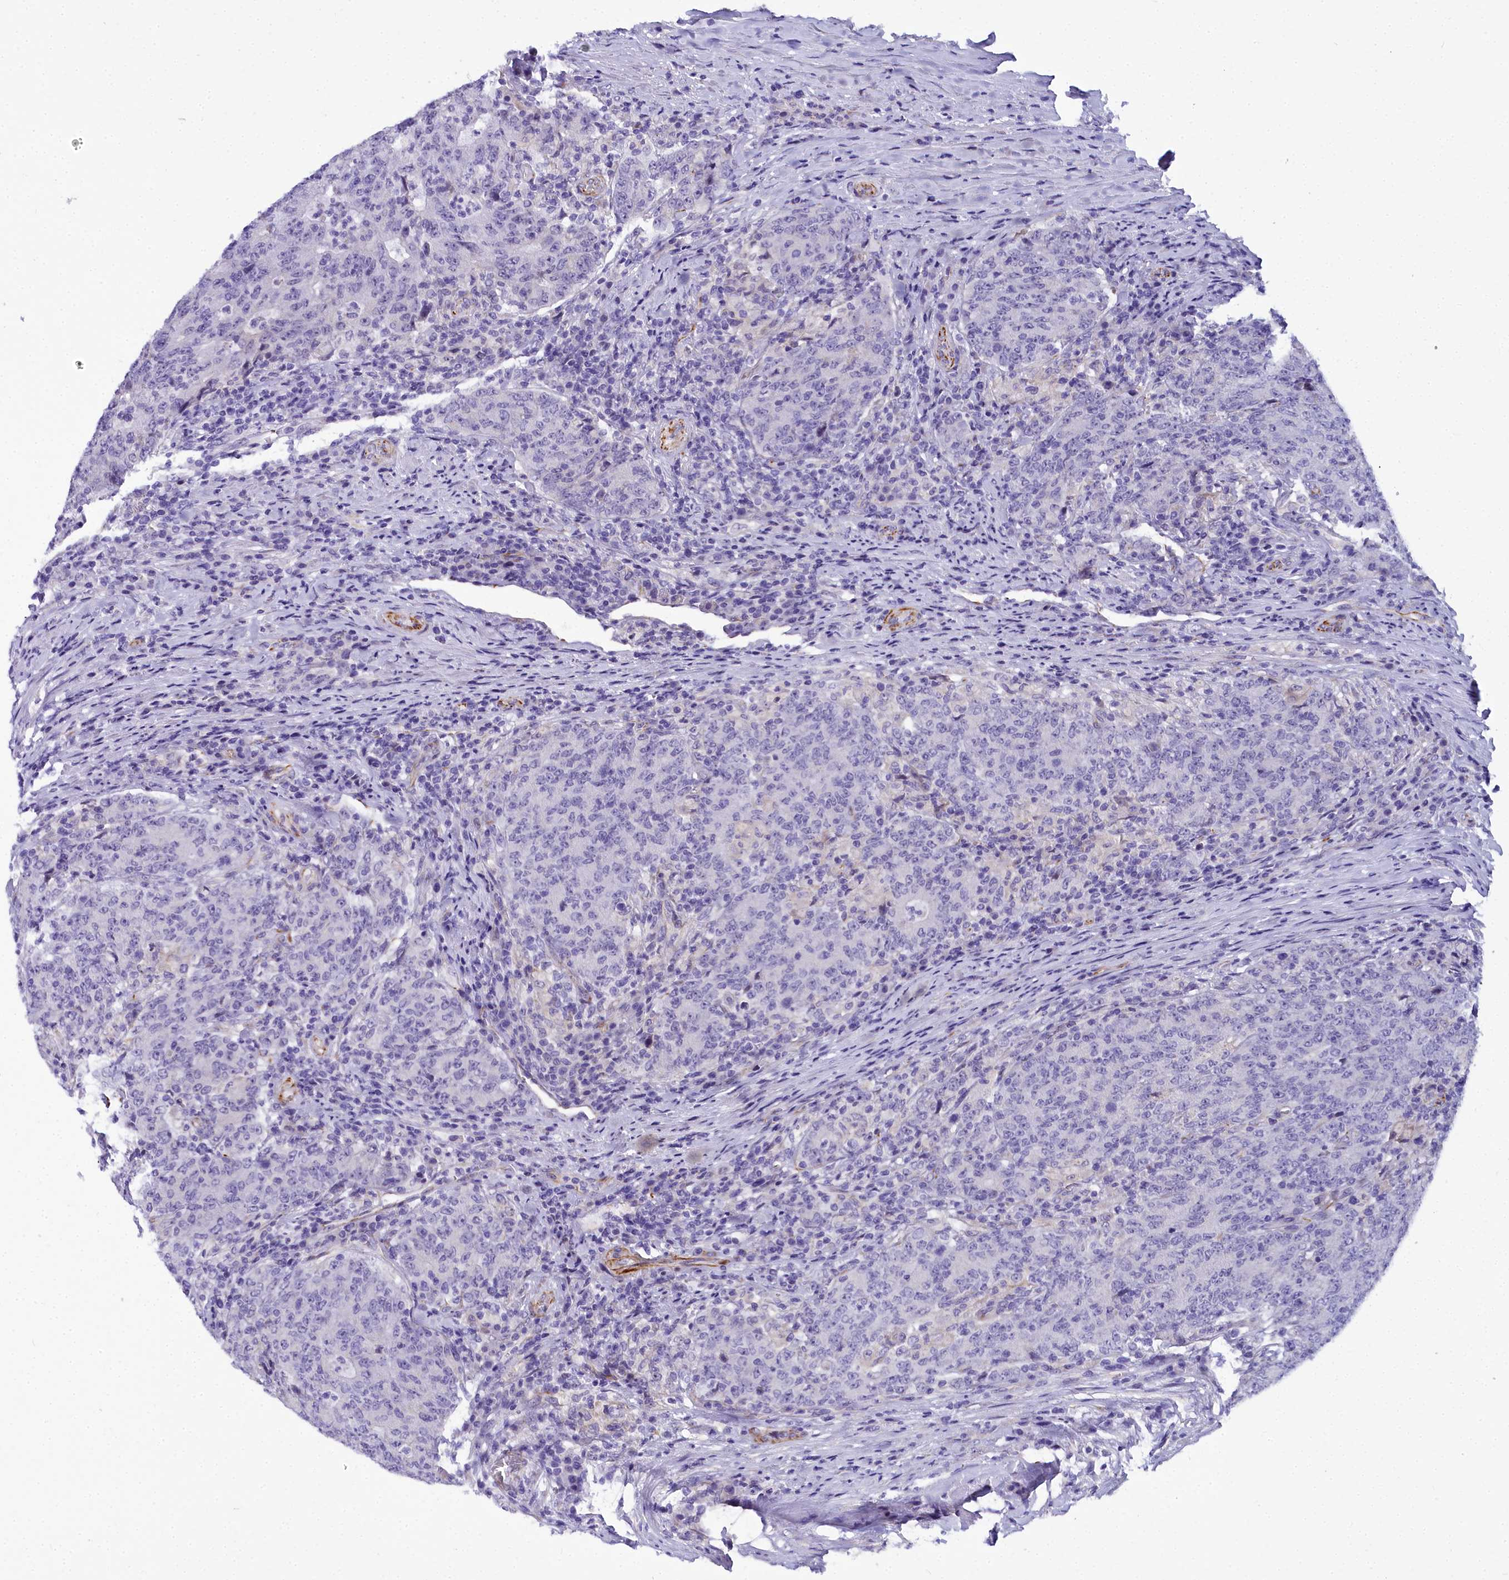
{"staining": {"intensity": "negative", "quantity": "none", "location": "none"}, "tissue": "colorectal cancer", "cell_type": "Tumor cells", "image_type": "cancer", "snomed": [{"axis": "morphology", "description": "Adenocarcinoma, NOS"}, {"axis": "topography", "description": "Colon"}], "caption": "Tumor cells are negative for brown protein staining in colorectal cancer. (Immunohistochemistry, brightfield microscopy, high magnification).", "gene": "TIMM22", "patient": {"sex": "female", "age": 75}}